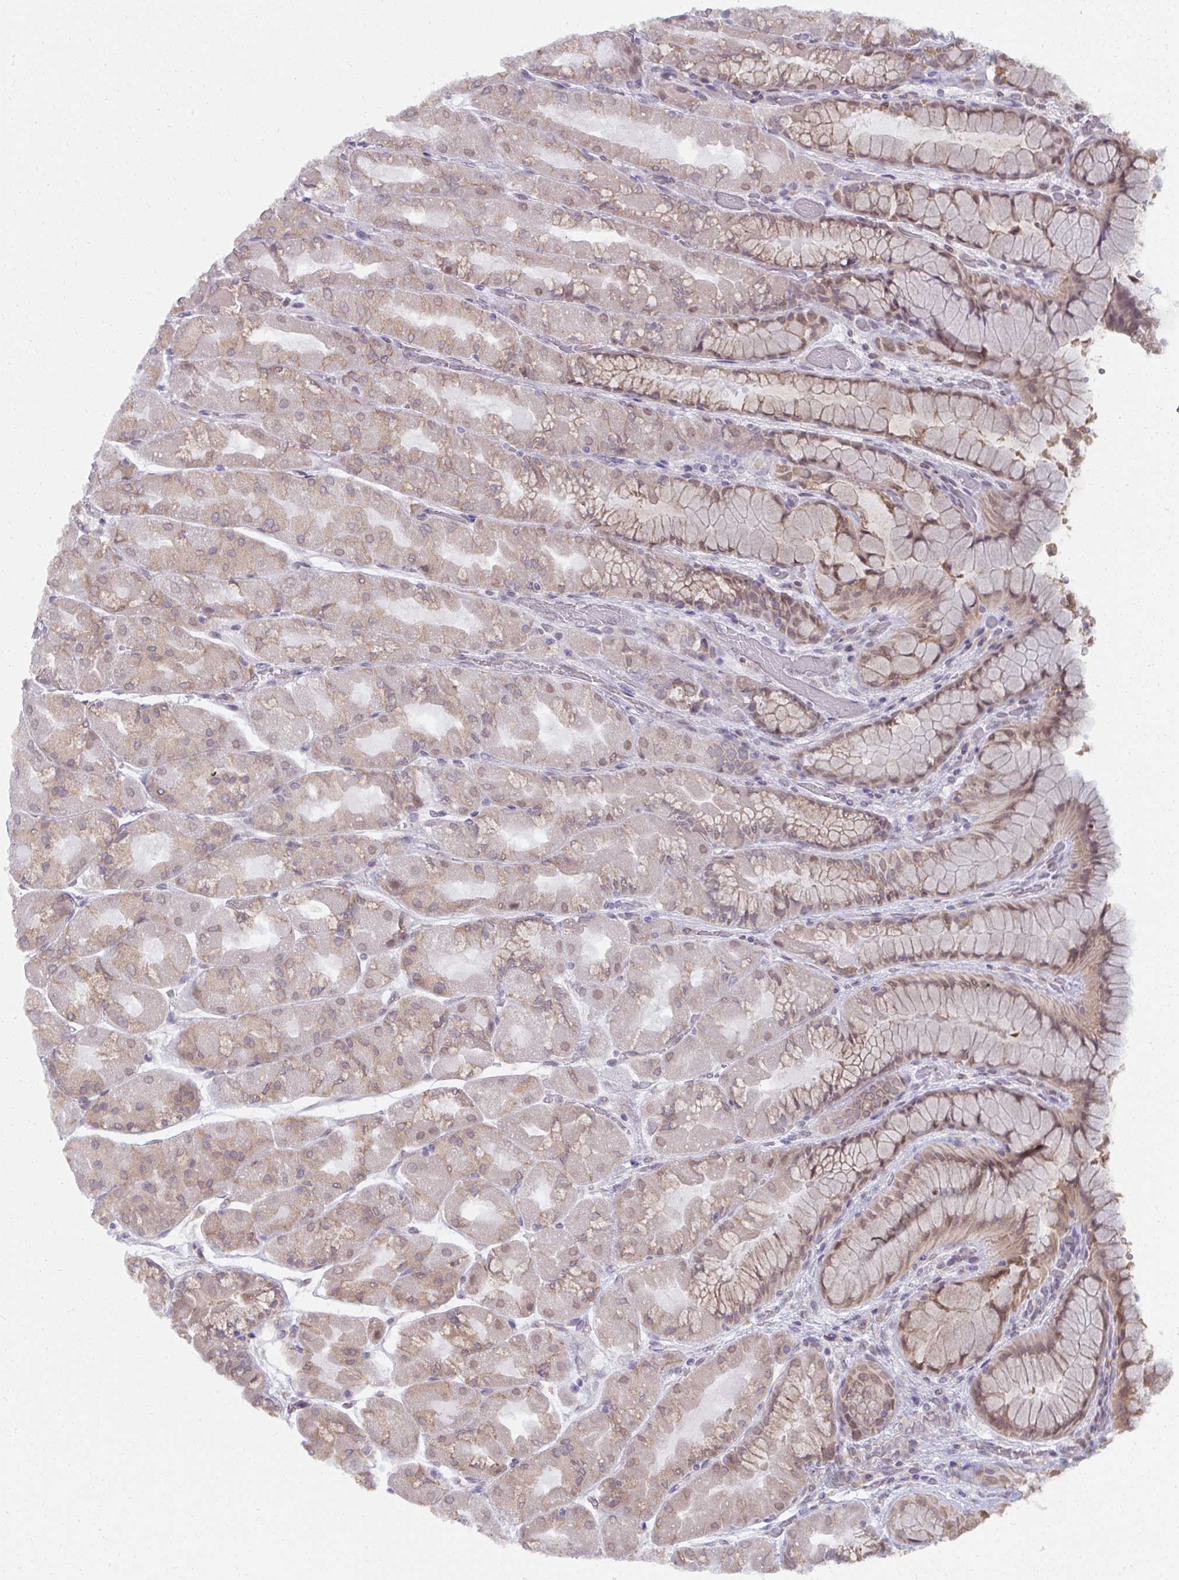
{"staining": {"intensity": "weak", "quantity": ">75%", "location": "cytoplasmic/membranous,nuclear"}, "tissue": "stomach", "cell_type": "Glandular cells", "image_type": "normal", "snomed": [{"axis": "morphology", "description": "Normal tissue, NOS"}, {"axis": "topography", "description": "Stomach"}], "caption": "Protein analysis of unremarkable stomach exhibits weak cytoplasmic/membranous,nuclear positivity in approximately >75% of glandular cells.", "gene": "NMNAT1", "patient": {"sex": "female", "age": 61}}